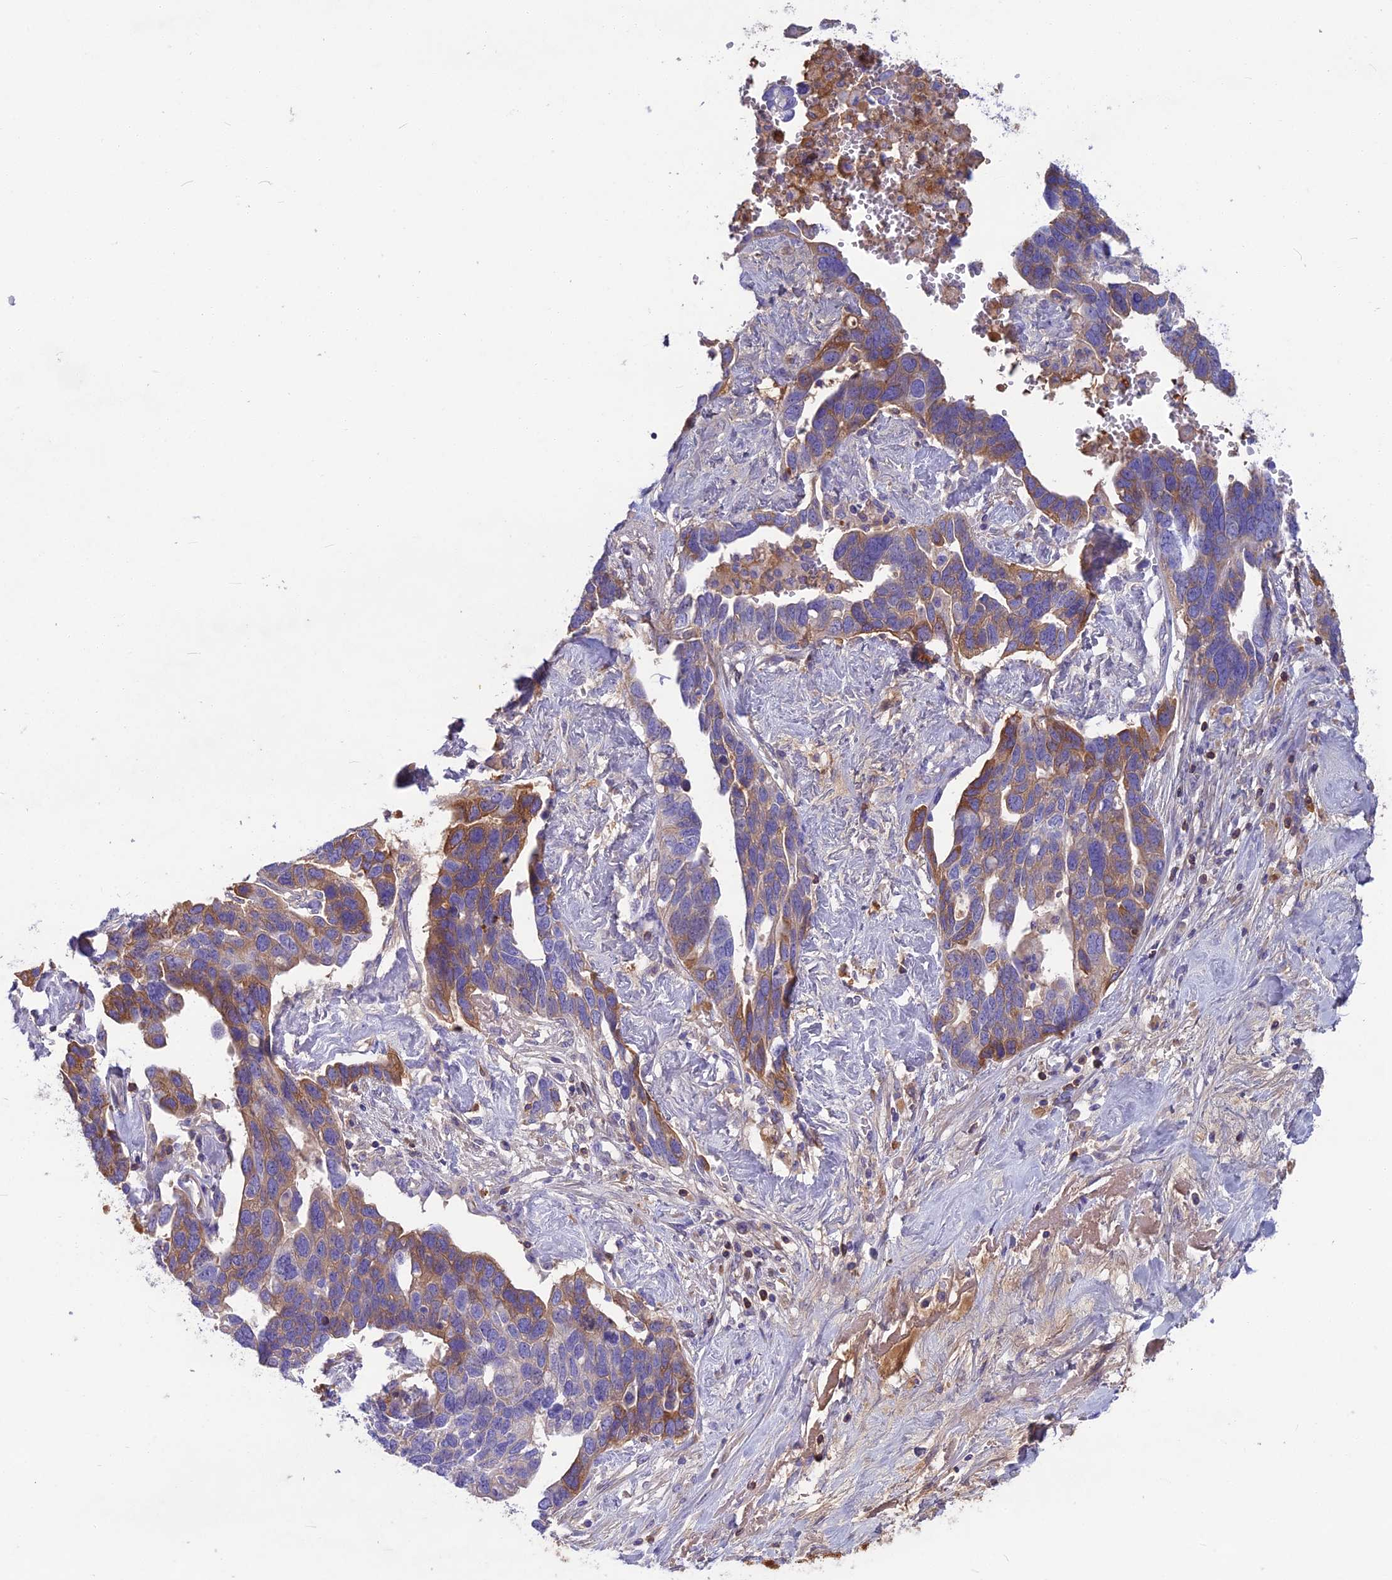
{"staining": {"intensity": "moderate", "quantity": "25%-75%", "location": "cytoplasmic/membranous"}, "tissue": "ovarian cancer", "cell_type": "Tumor cells", "image_type": "cancer", "snomed": [{"axis": "morphology", "description": "Cystadenocarcinoma, serous, NOS"}, {"axis": "topography", "description": "Ovary"}], "caption": "This histopathology image shows immunohistochemistry staining of ovarian serous cystadenocarcinoma, with medium moderate cytoplasmic/membranous staining in approximately 25%-75% of tumor cells.", "gene": "SNAP91", "patient": {"sex": "female", "age": 54}}